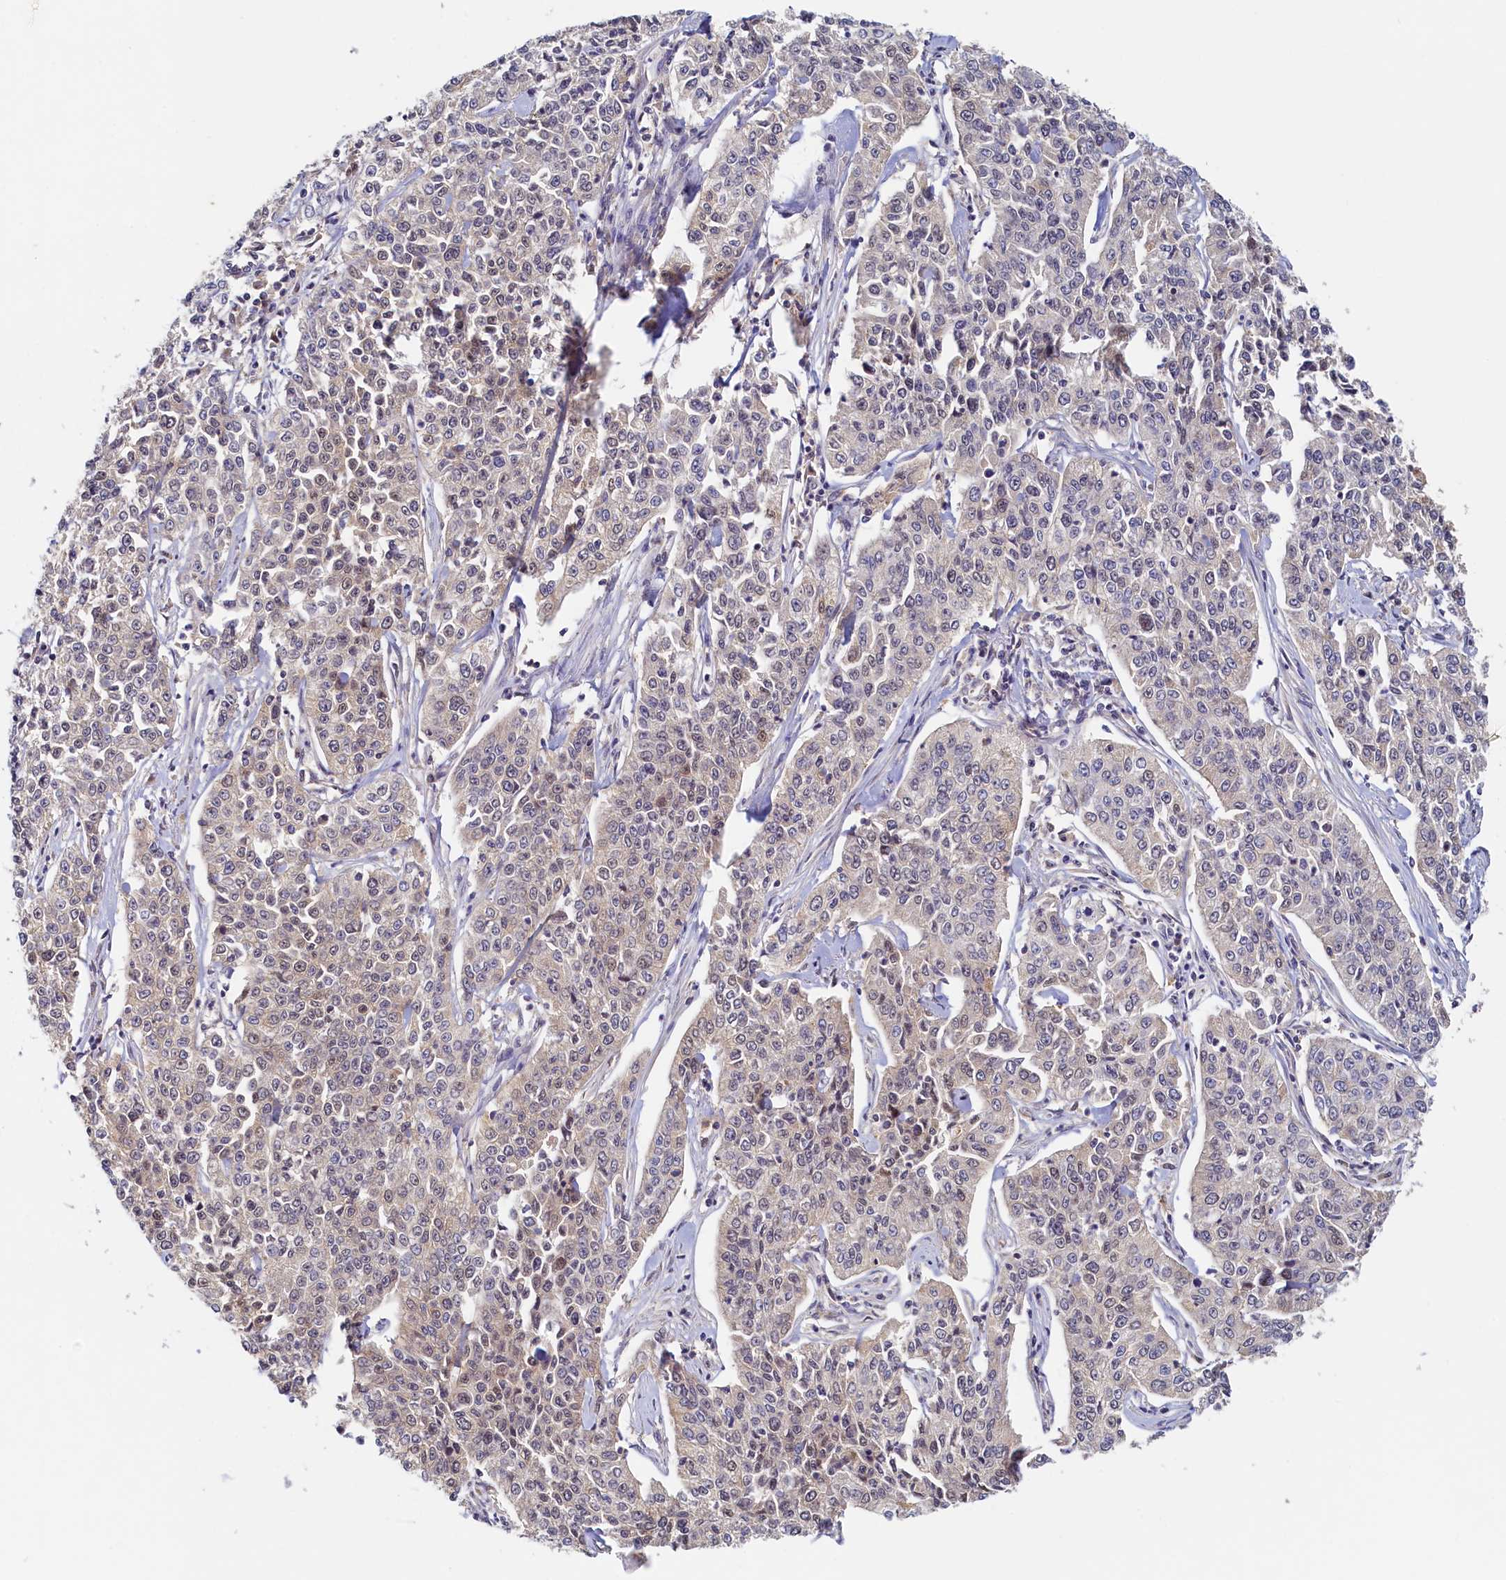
{"staining": {"intensity": "weak", "quantity": "25%-75%", "location": "cytoplasmic/membranous,nuclear"}, "tissue": "cervical cancer", "cell_type": "Tumor cells", "image_type": "cancer", "snomed": [{"axis": "morphology", "description": "Squamous cell carcinoma, NOS"}, {"axis": "topography", "description": "Cervix"}], "caption": "DAB immunohistochemical staining of human cervical cancer (squamous cell carcinoma) displays weak cytoplasmic/membranous and nuclear protein expression in approximately 25%-75% of tumor cells.", "gene": "PAAF1", "patient": {"sex": "female", "age": 35}}